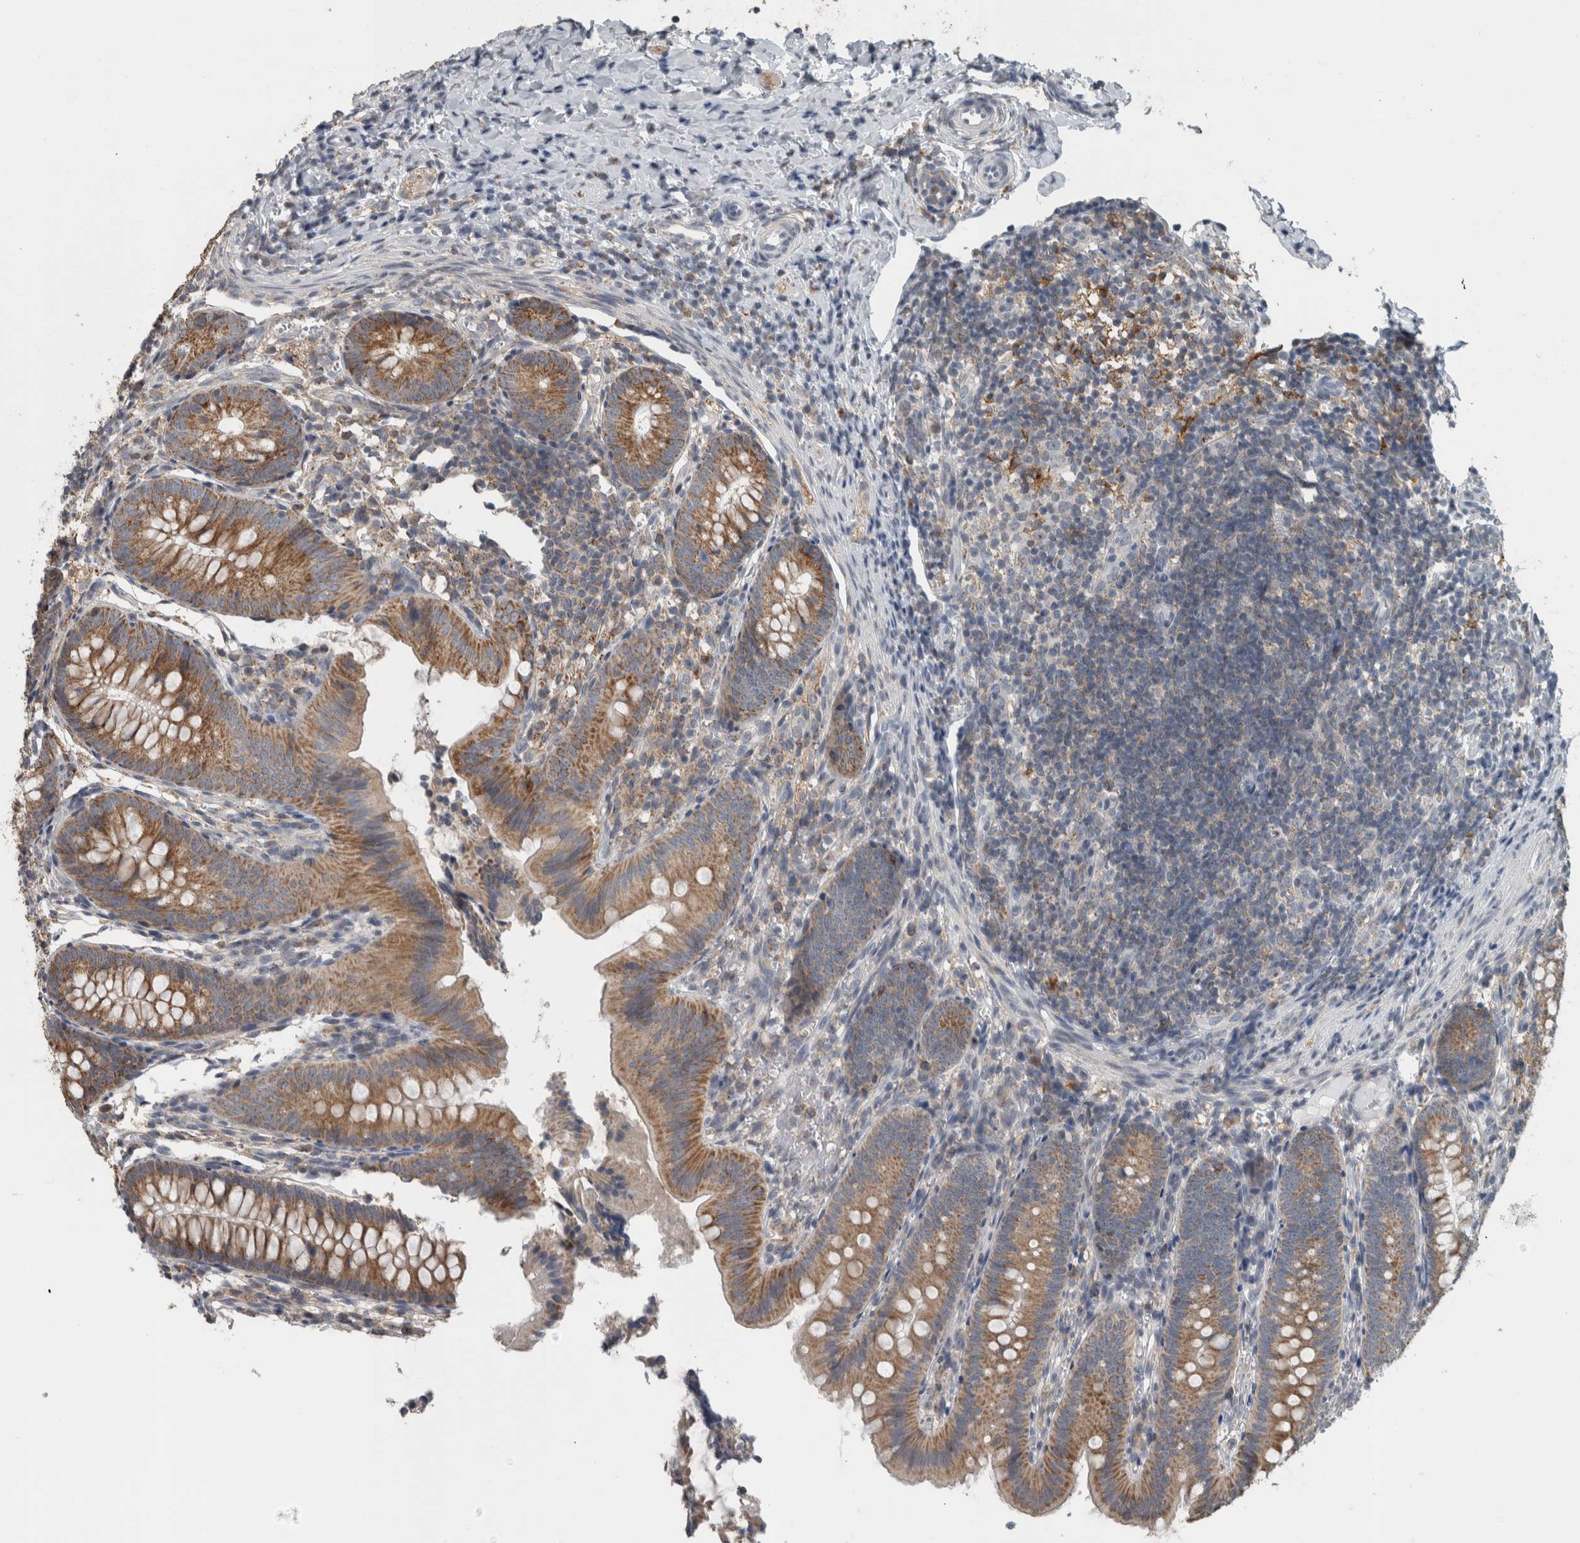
{"staining": {"intensity": "moderate", "quantity": ">75%", "location": "cytoplasmic/membranous"}, "tissue": "appendix", "cell_type": "Glandular cells", "image_type": "normal", "snomed": [{"axis": "morphology", "description": "Normal tissue, NOS"}, {"axis": "topography", "description": "Appendix"}], "caption": "Appendix stained with a brown dye displays moderate cytoplasmic/membranous positive positivity in approximately >75% of glandular cells.", "gene": "ACSF2", "patient": {"sex": "male", "age": 1}}